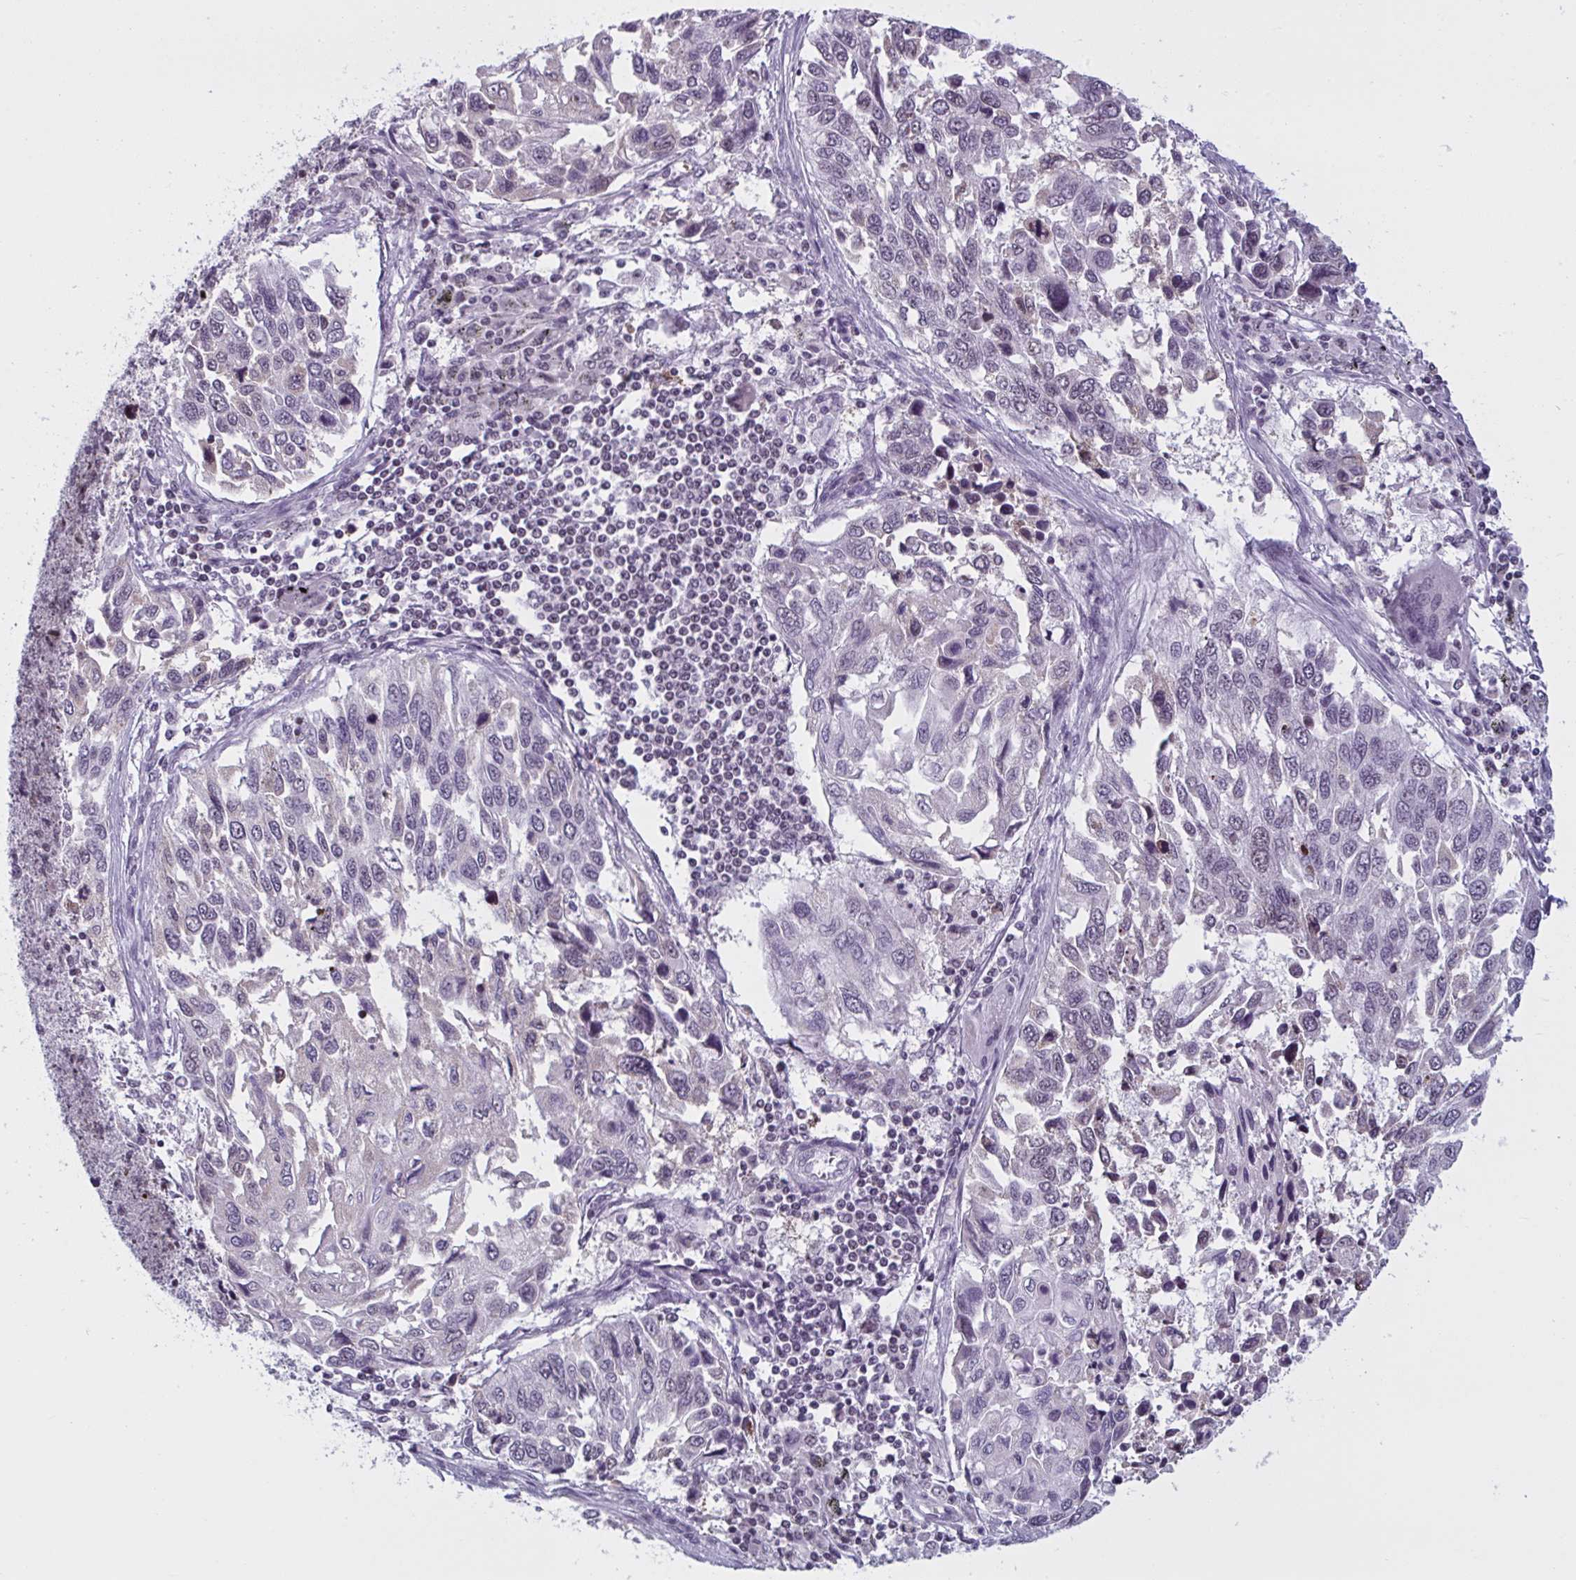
{"staining": {"intensity": "weak", "quantity": "<25%", "location": "nuclear"}, "tissue": "lung cancer", "cell_type": "Tumor cells", "image_type": "cancer", "snomed": [{"axis": "morphology", "description": "Squamous cell carcinoma, NOS"}, {"axis": "topography", "description": "Lung"}], "caption": "Immunohistochemistry (IHC) of squamous cell carcinoma (lung) reveals no positivity in tumor cells.", "gene": "TGM6", "patient": {"sex": "male", "age": 62}}